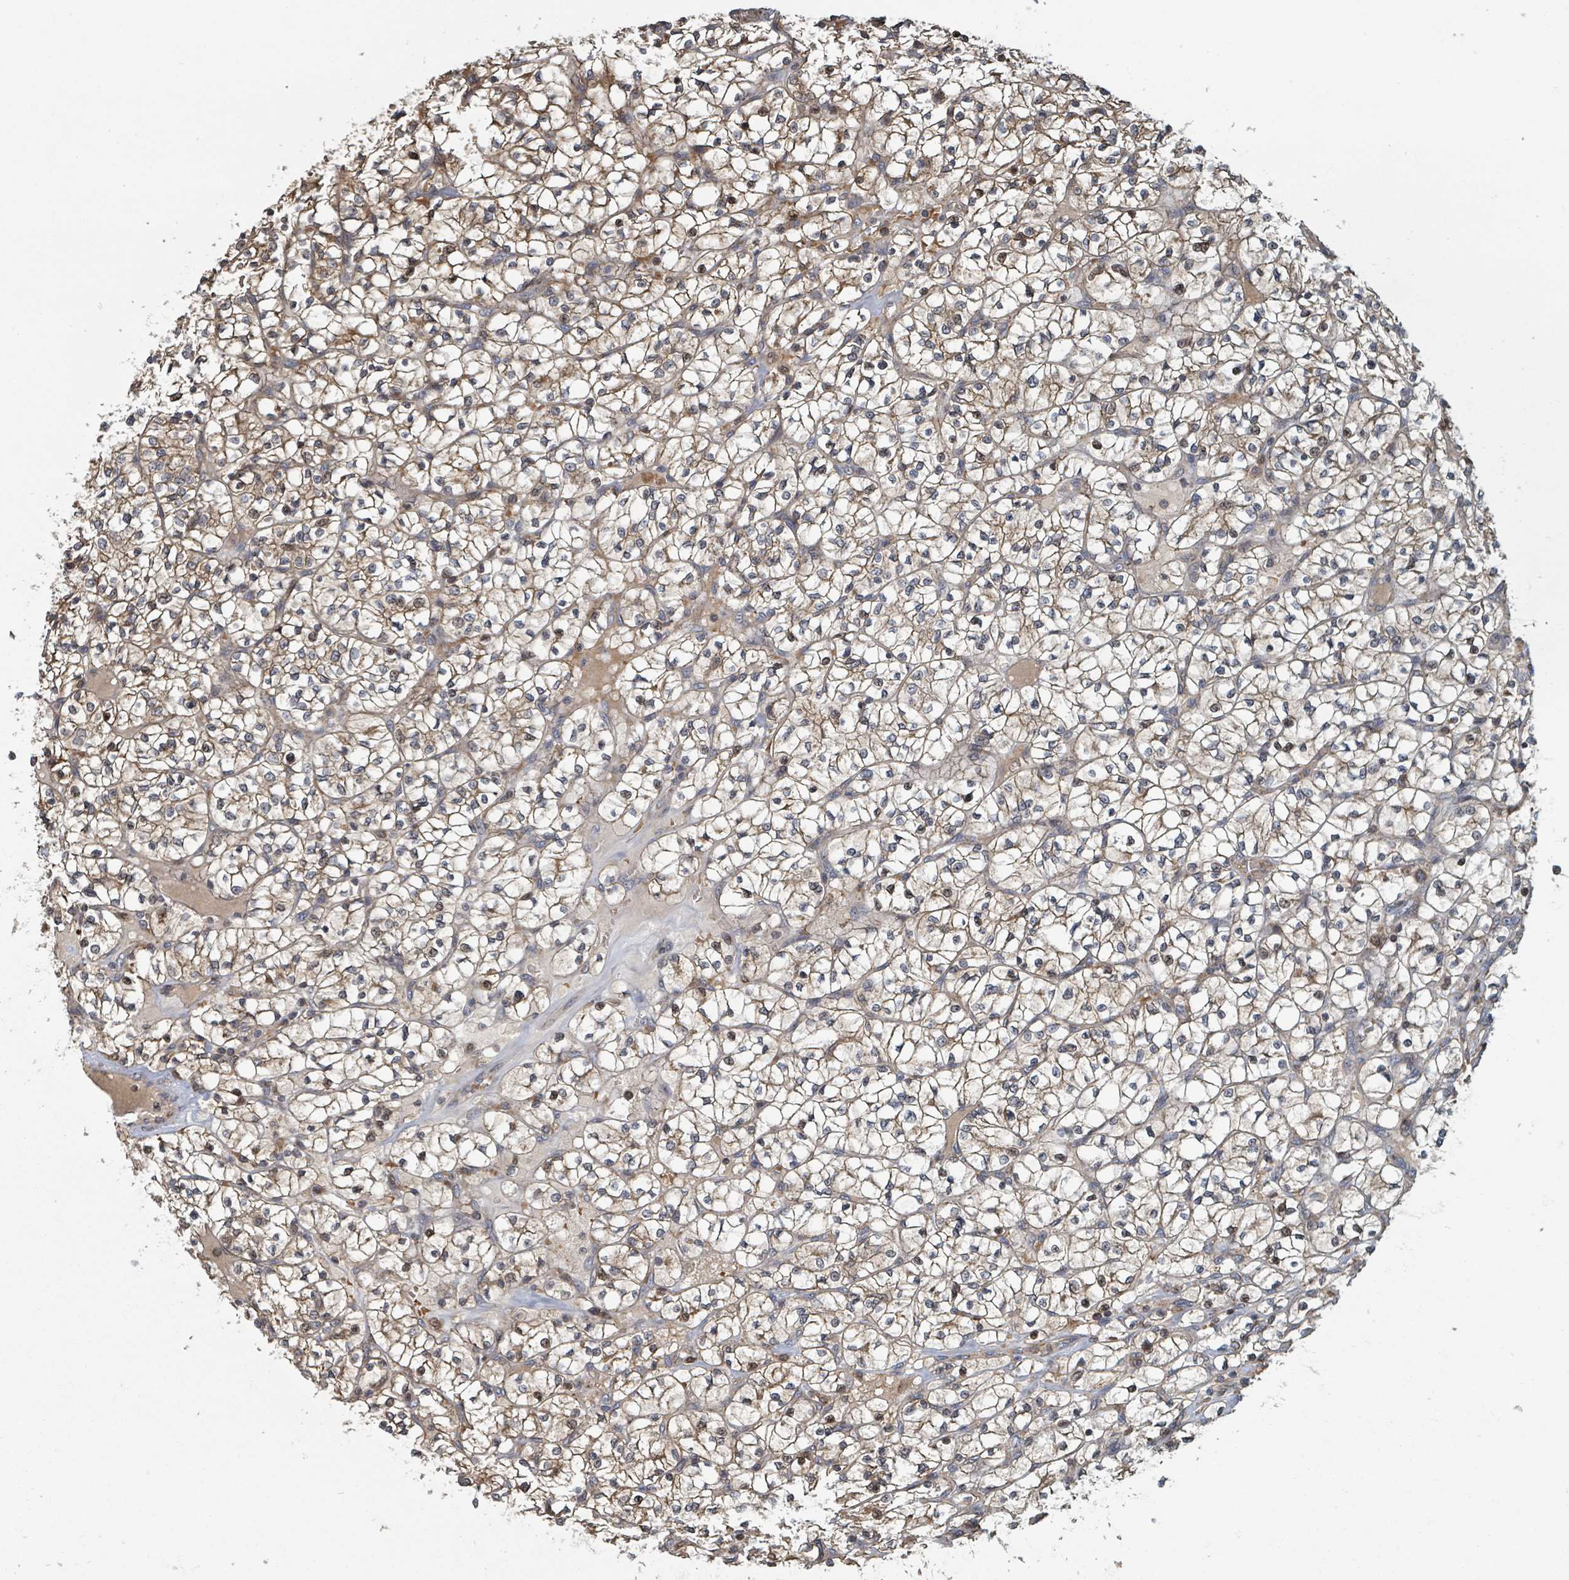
{"staining": {"intensity": "moderate", "quantity": ">75%", "location": "cytoplasmic/membranous,nuclear"}, "tissue": "renal cancer", "cell_type": "Tumor cells", "image_type": "cancer", "snomed": [{"axis": "morphology", "description": "Adenocarcinoma, NOS"}, {"axis": "topography", "description": "Kidney"}], "caption": "This is an image of IHC staining of renal cancer, which shows moderate positivity in the cytoplasmic/membranous and nuclear of tumor cells.", "gene": "HIVEP1", "patient": {"sex": "female", "age": 64}}